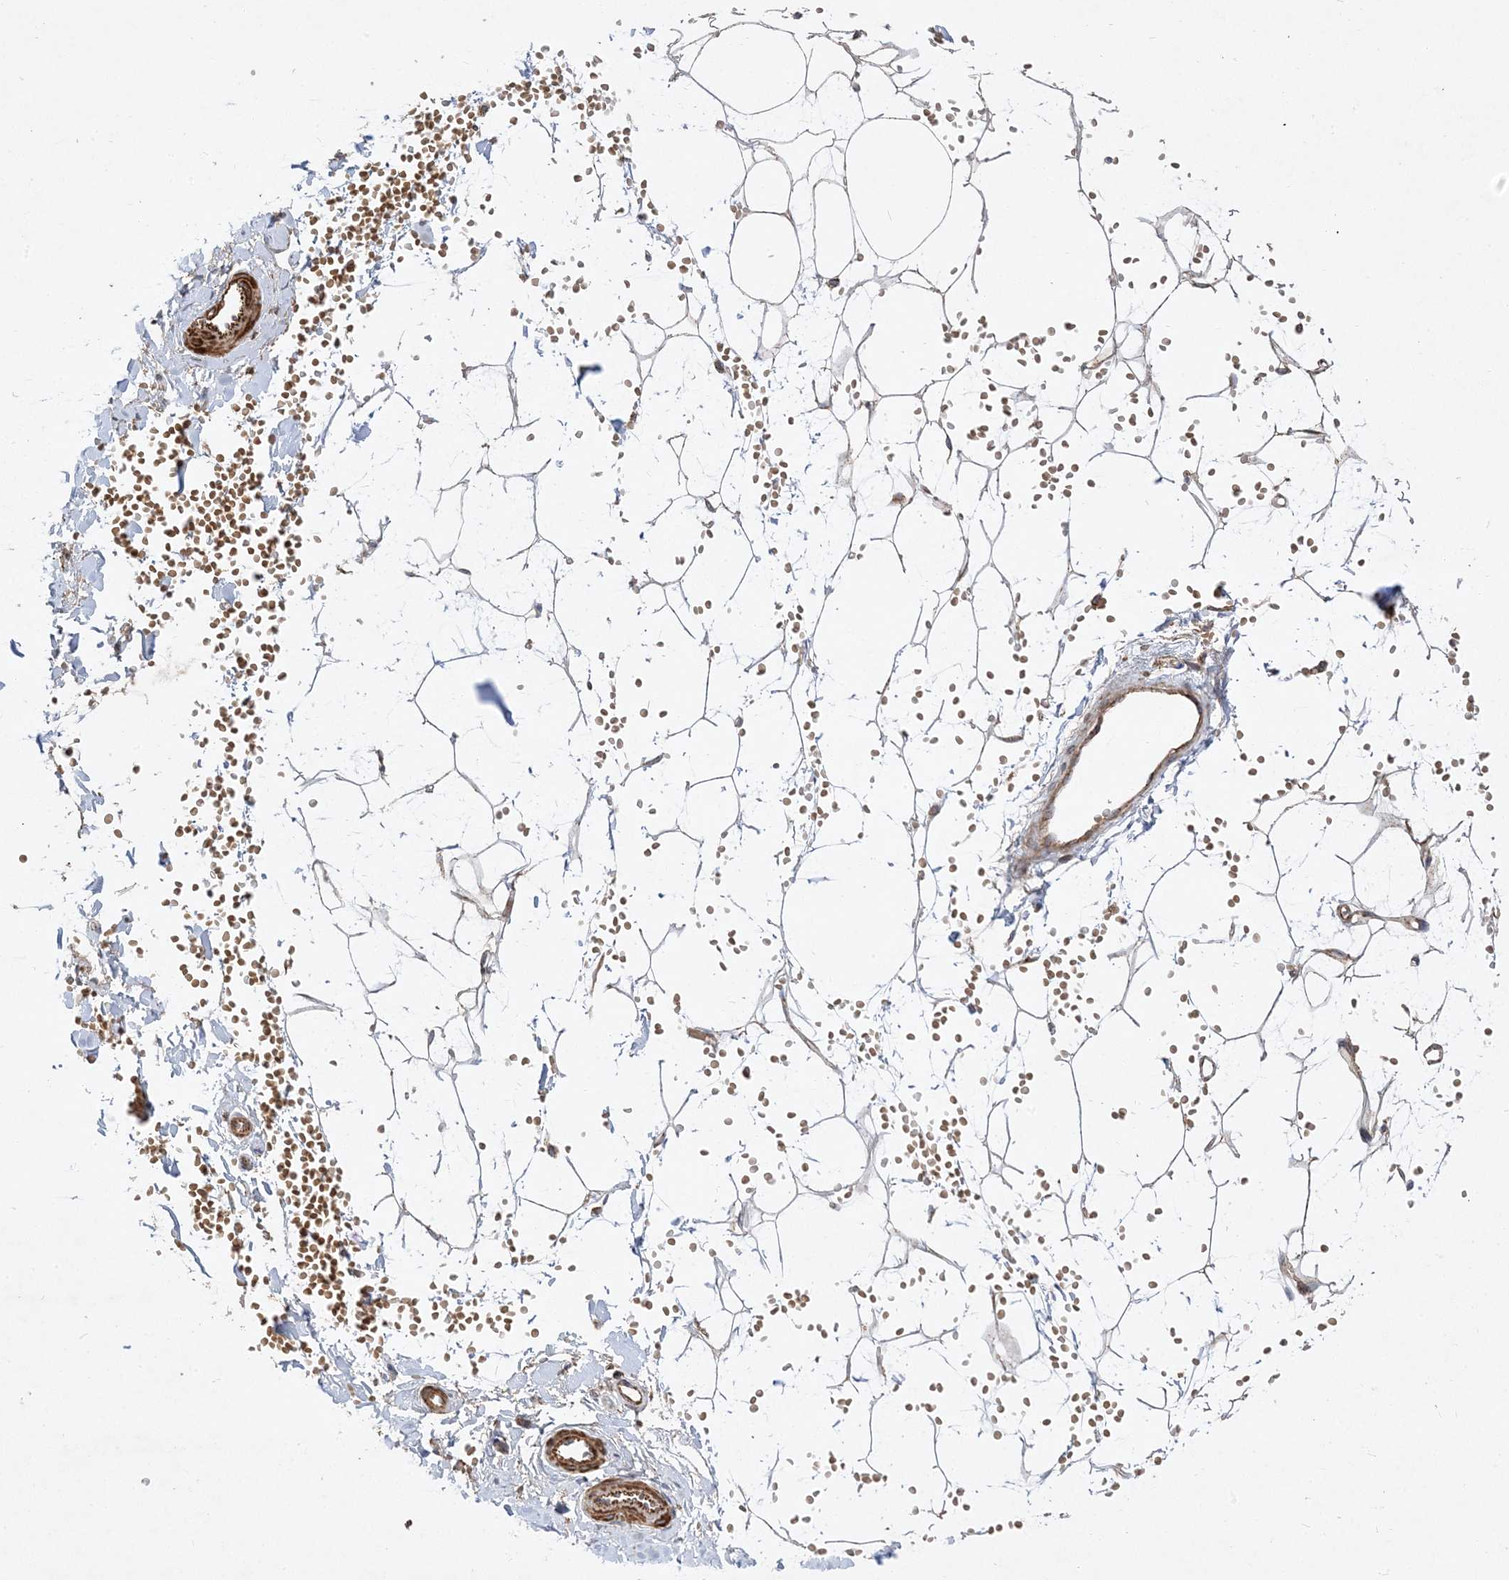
{"staining": {"intensity": "negative", "quantity": "none", "location": "none"}, "tissue": "adipose tissue", "cell_type": "Adipocytes", "image_type": "normal", "snomed": [{"axis": "morphology", "description": "Normal tissue, NOS"}, {"axis": "topography", "description": "Breast"}], "caption": "The micrograph demonstrates no significant positivity in adipocytes of adipose tissue.", "gene": "AARS2", "patient": {"sex": "female", "age": 23}}